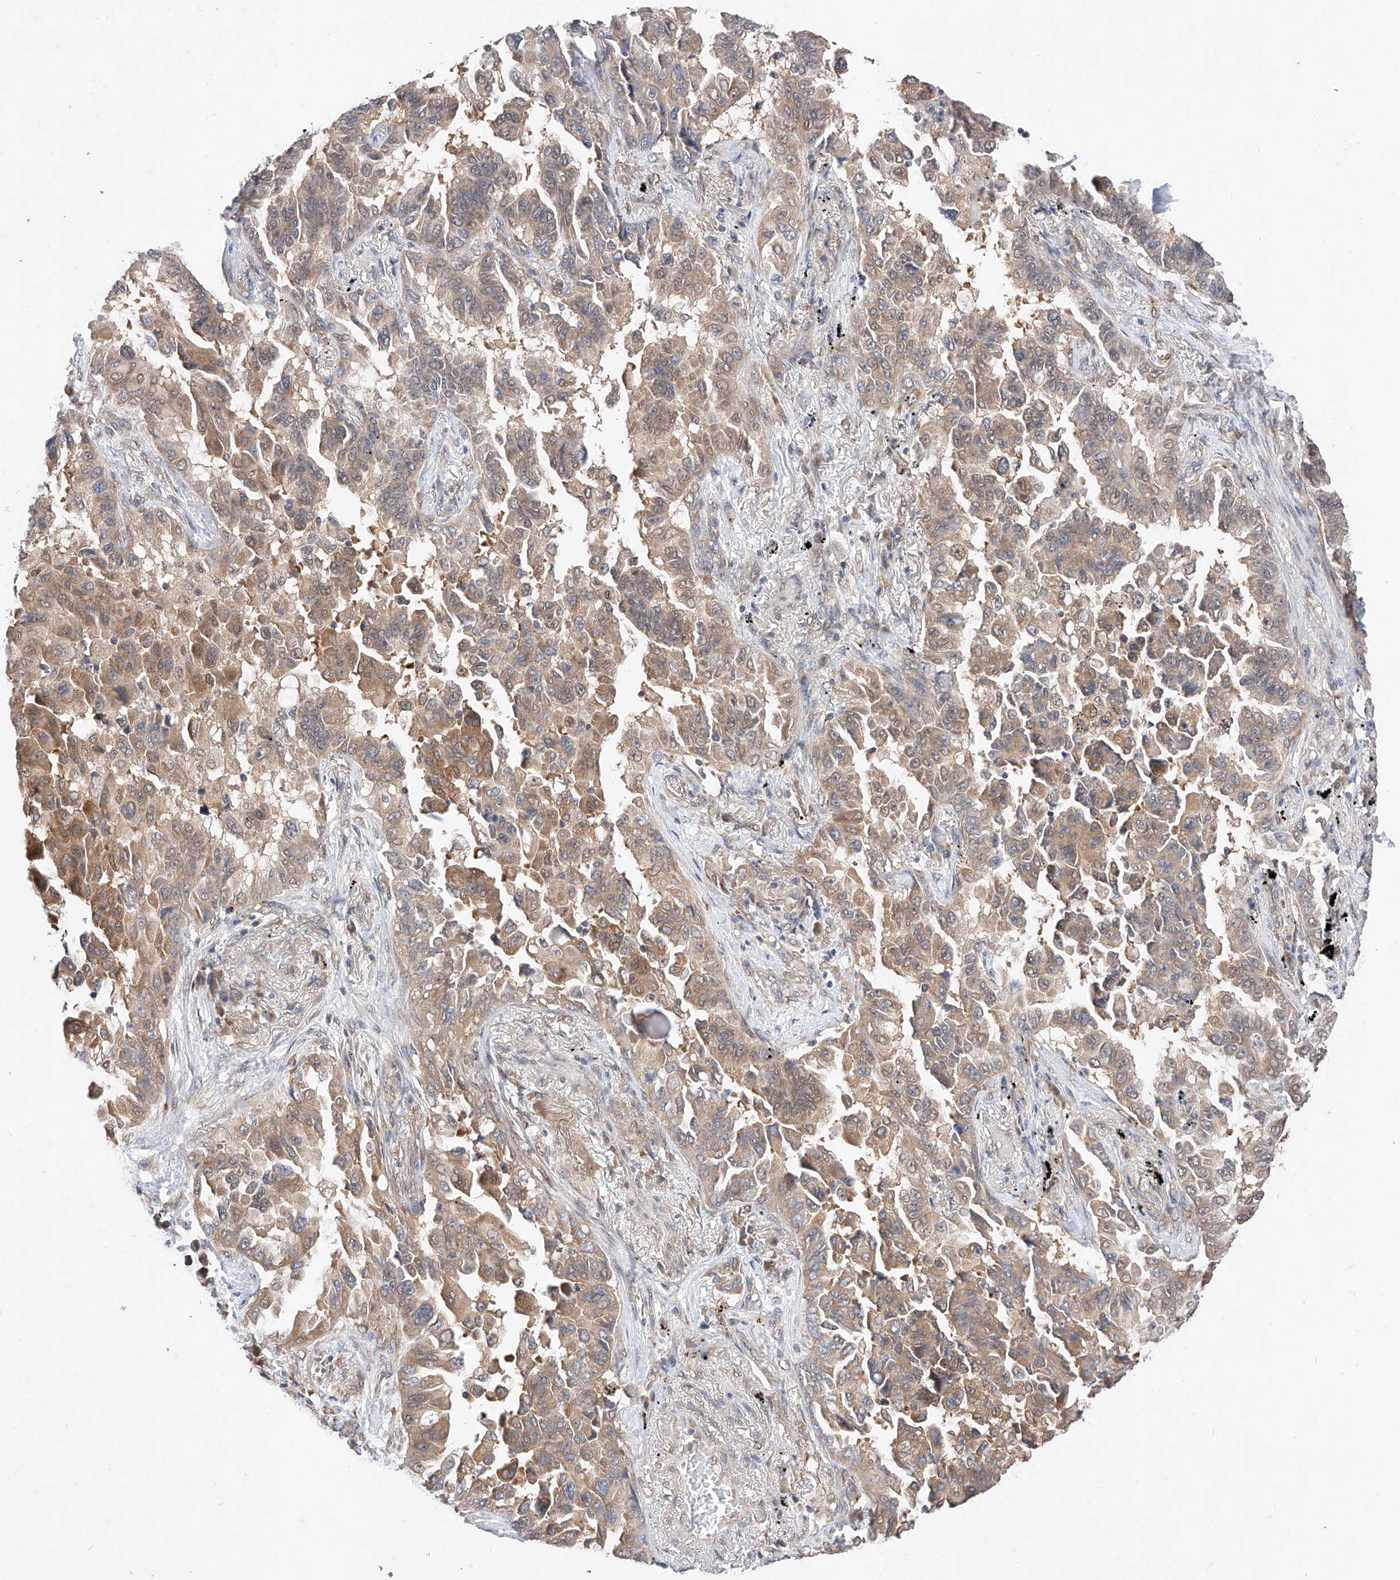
{"staining": {"intensity": "moderate", "quantity": ">75%", "location": "cytoplasmic/membranous"}, "tissue": "lung cancer", "cell_type": "Tumor cells", "image_type": "cancer", "snomed": [{"axis": "morphology", "description": "Adenocarcinoma, NOS"}, {"axis": "topography", "description": "Lung"}], "caption": "This photomicrograph displays lung adenocarcinoma stained with immunohistochemistry (IHC) to label a protein in brown. The cytoplasmic/membranous of tumor cells show moderate positivity for the protein. Nuclei are counter-stained blue.", "gene": "ZSCAN4", "patient": {"sex": "female", "age": 67}}